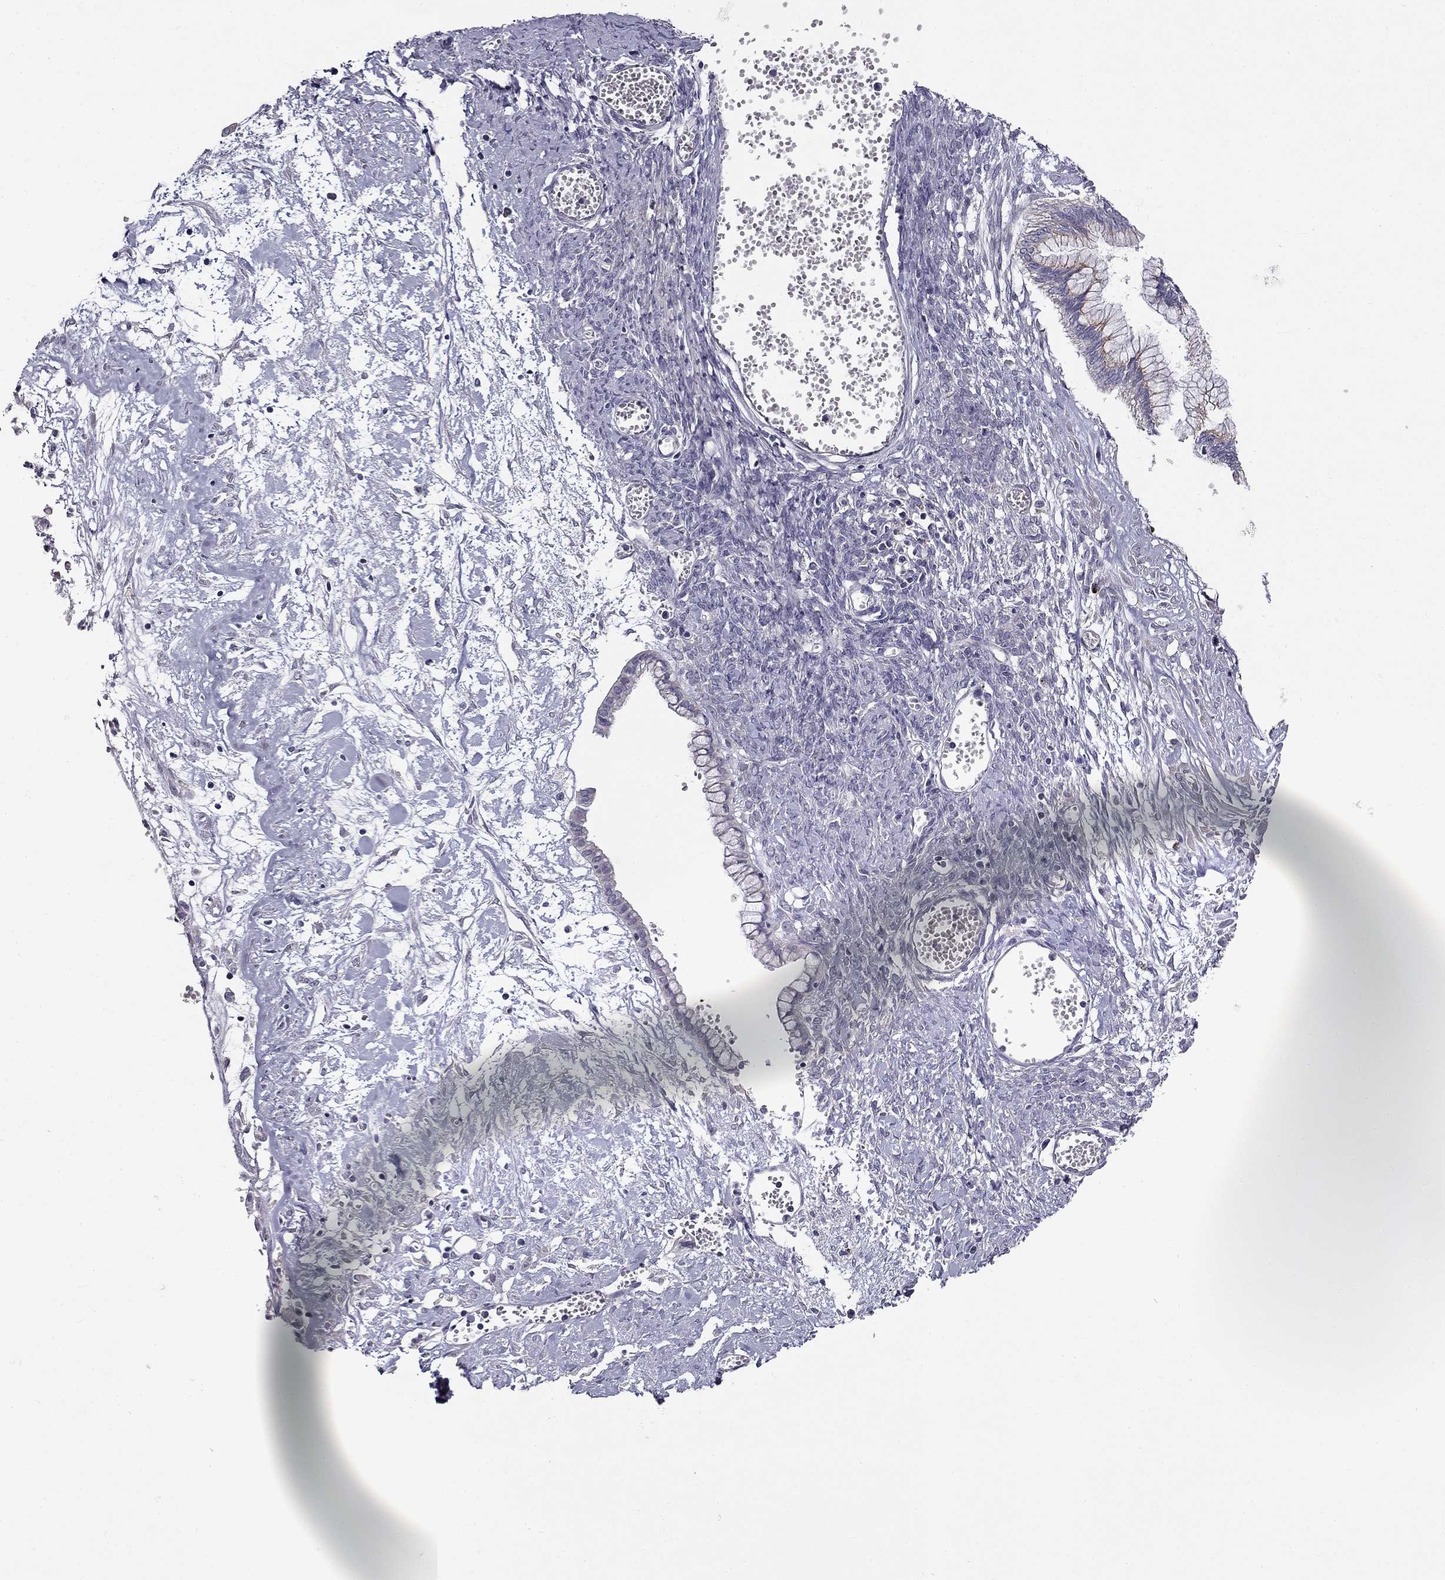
{"staining": {"intensity": "moderate", "quantity": "<25%", "location": "cytoplasmic/membranous"}, "tissue": "ovarian cancer", "cell_type": "Tumor cells", "image_type": "cancer", "snomed": [{"axis": "morphology", "description": "Cystadenocarcinoma, mucinous, NOS"}, {"axis": "topography", "description": "Ovary"}], "caption": "Moderate cytoplasmic/membranous staining for a protein is present in approximately <25% of tumor cells of ovarian cancer (mucinous cystadenocarcinoma) using immunohistochemistry.", "gene": "CNR1", "patient": {"sex": "female", "age": 67}}